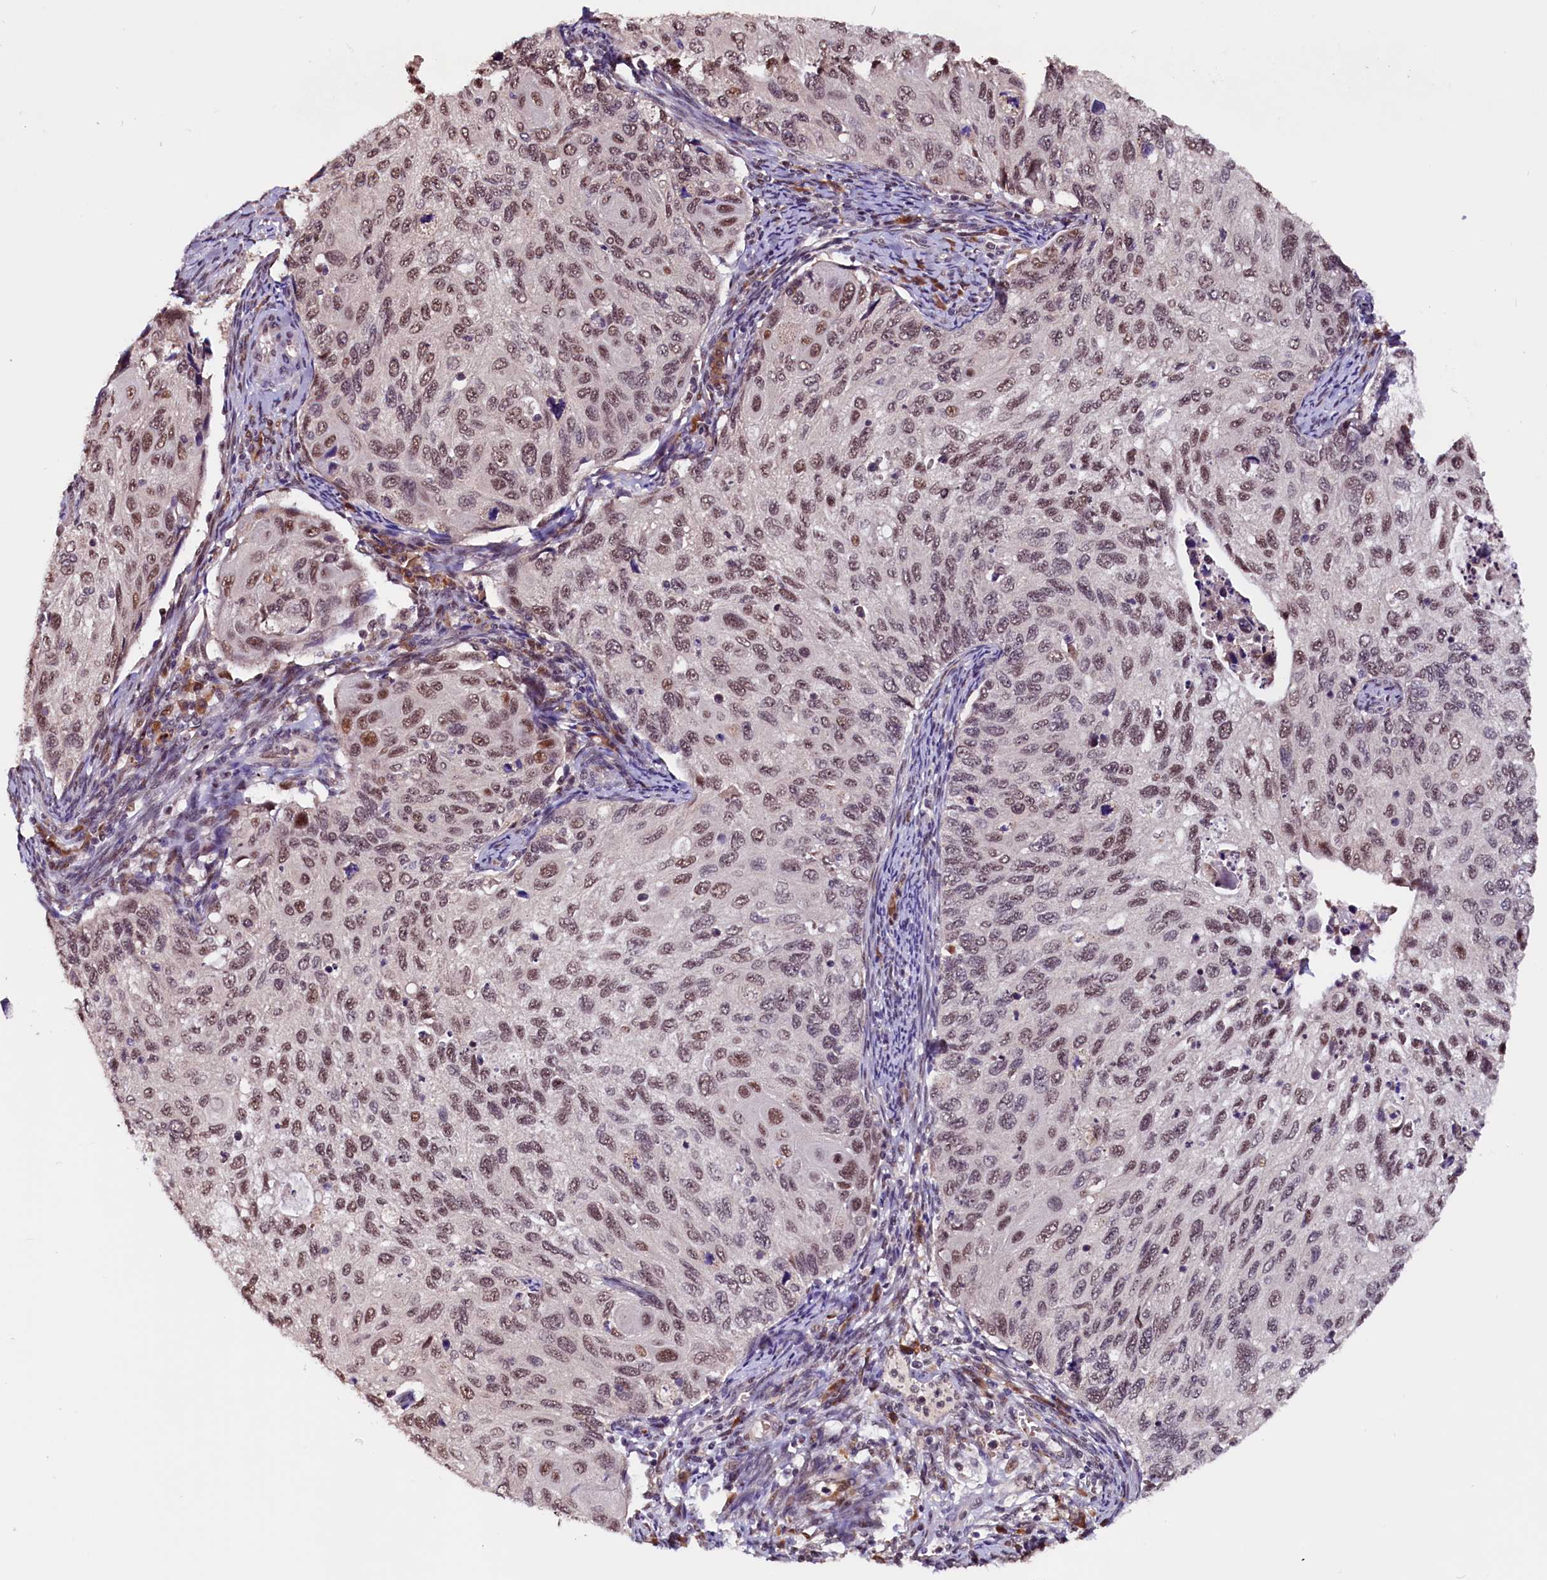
{"staining": {"intensity": "moderate", "quantity": ">75%", "location": "nuclear"}, "tissue": "cervical cancer", "cell_type": "Tumor cells", "image_type": "cancer", "snomed": [{"axis": "morphology", "description": "Squamous cell carcinoma, NOS"}, {"axis": "topography", "description": "Cervix"}], "caption": "An immunohistochemistry micrograph of neoplastic tissue is shown. Protein staining in brown labels moderate nuclear positivity in cervical cancer within tumor cells. Nuclei are stained in blue.", "gene": "RNMT", "patient": {"sex": "female", "age": 70}}